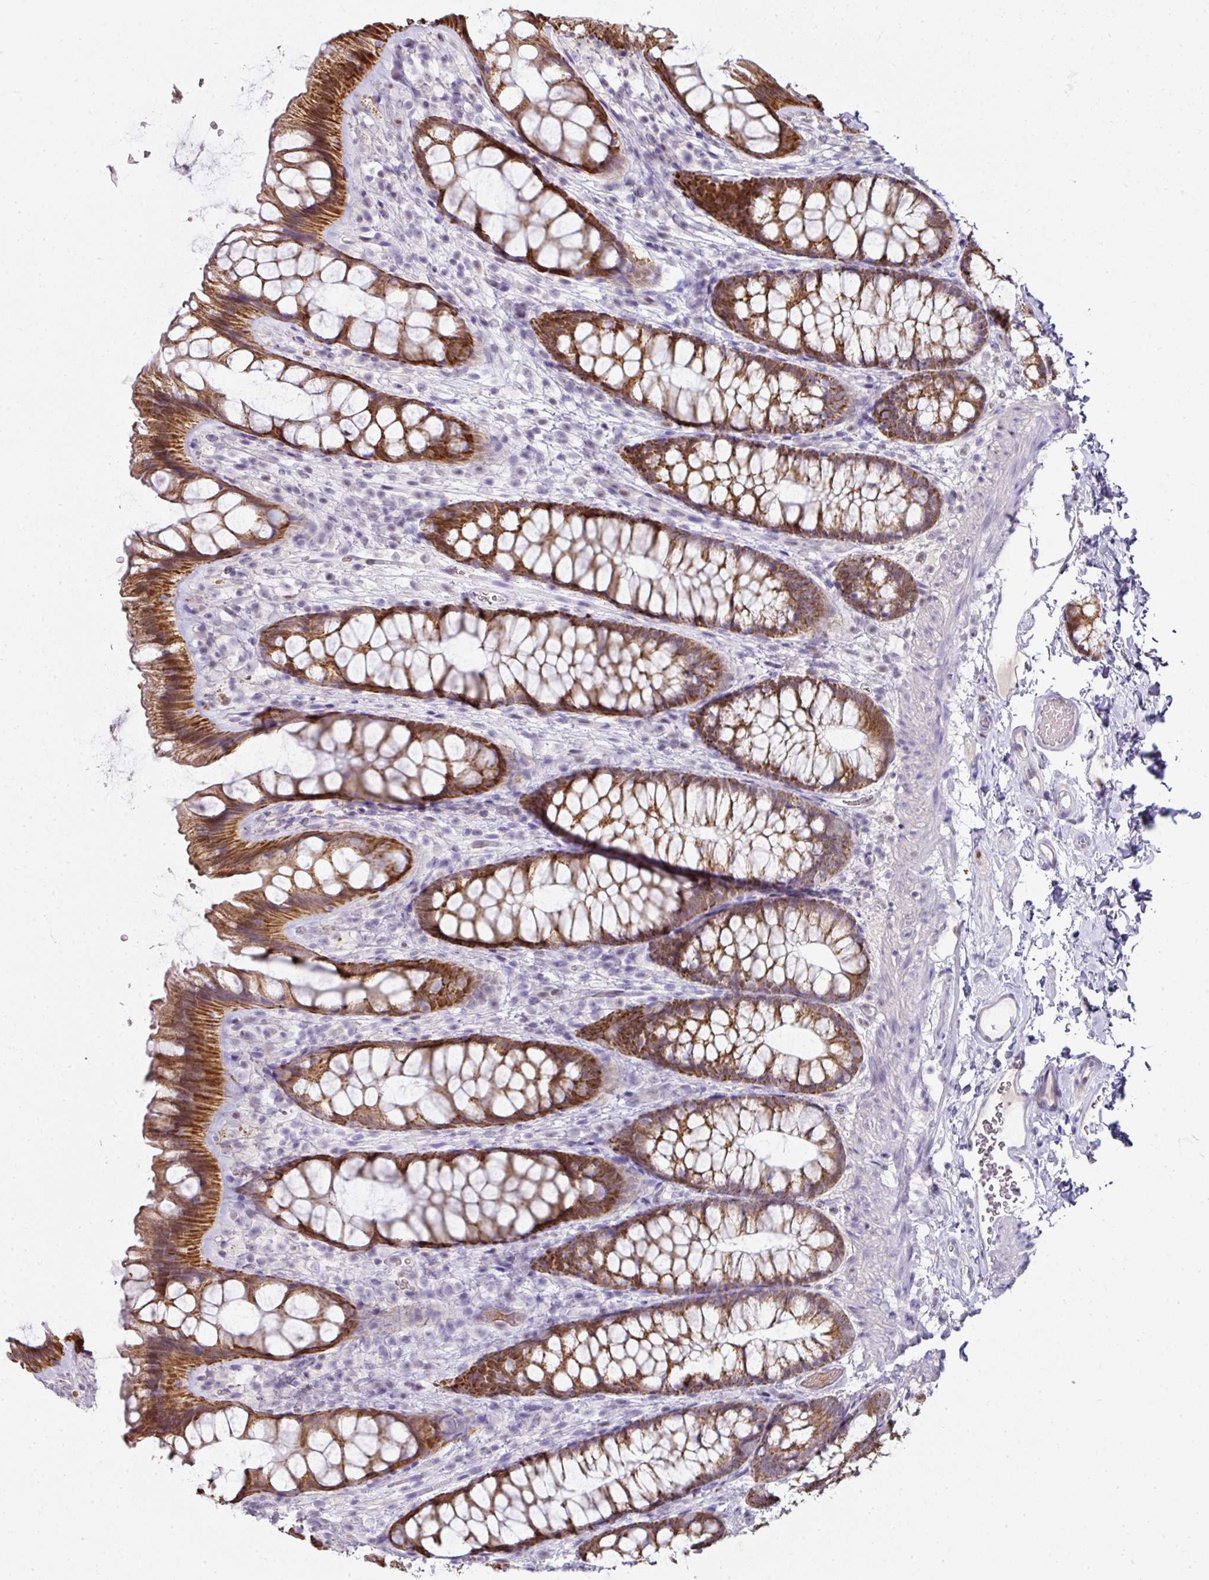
{"staining": {"intensity": "negative", "quantity": "none", "location": "none"}, "tissue": "colon", "cell_type": "Endothelial cells", "image_type": "normal", "snomed": [{"axis": "morphology", "description": "Normal tissue, NOS"}, {"axis": "topography", "description": "Colon"}], "caption": "Immunohistochemistry image of unremarkable colon: human colon stained with DAB reveals no significant protein positivity in endothelial cells.", "gene": "ANKRD18A", "patient": {"sex": "male", "age": 46}}